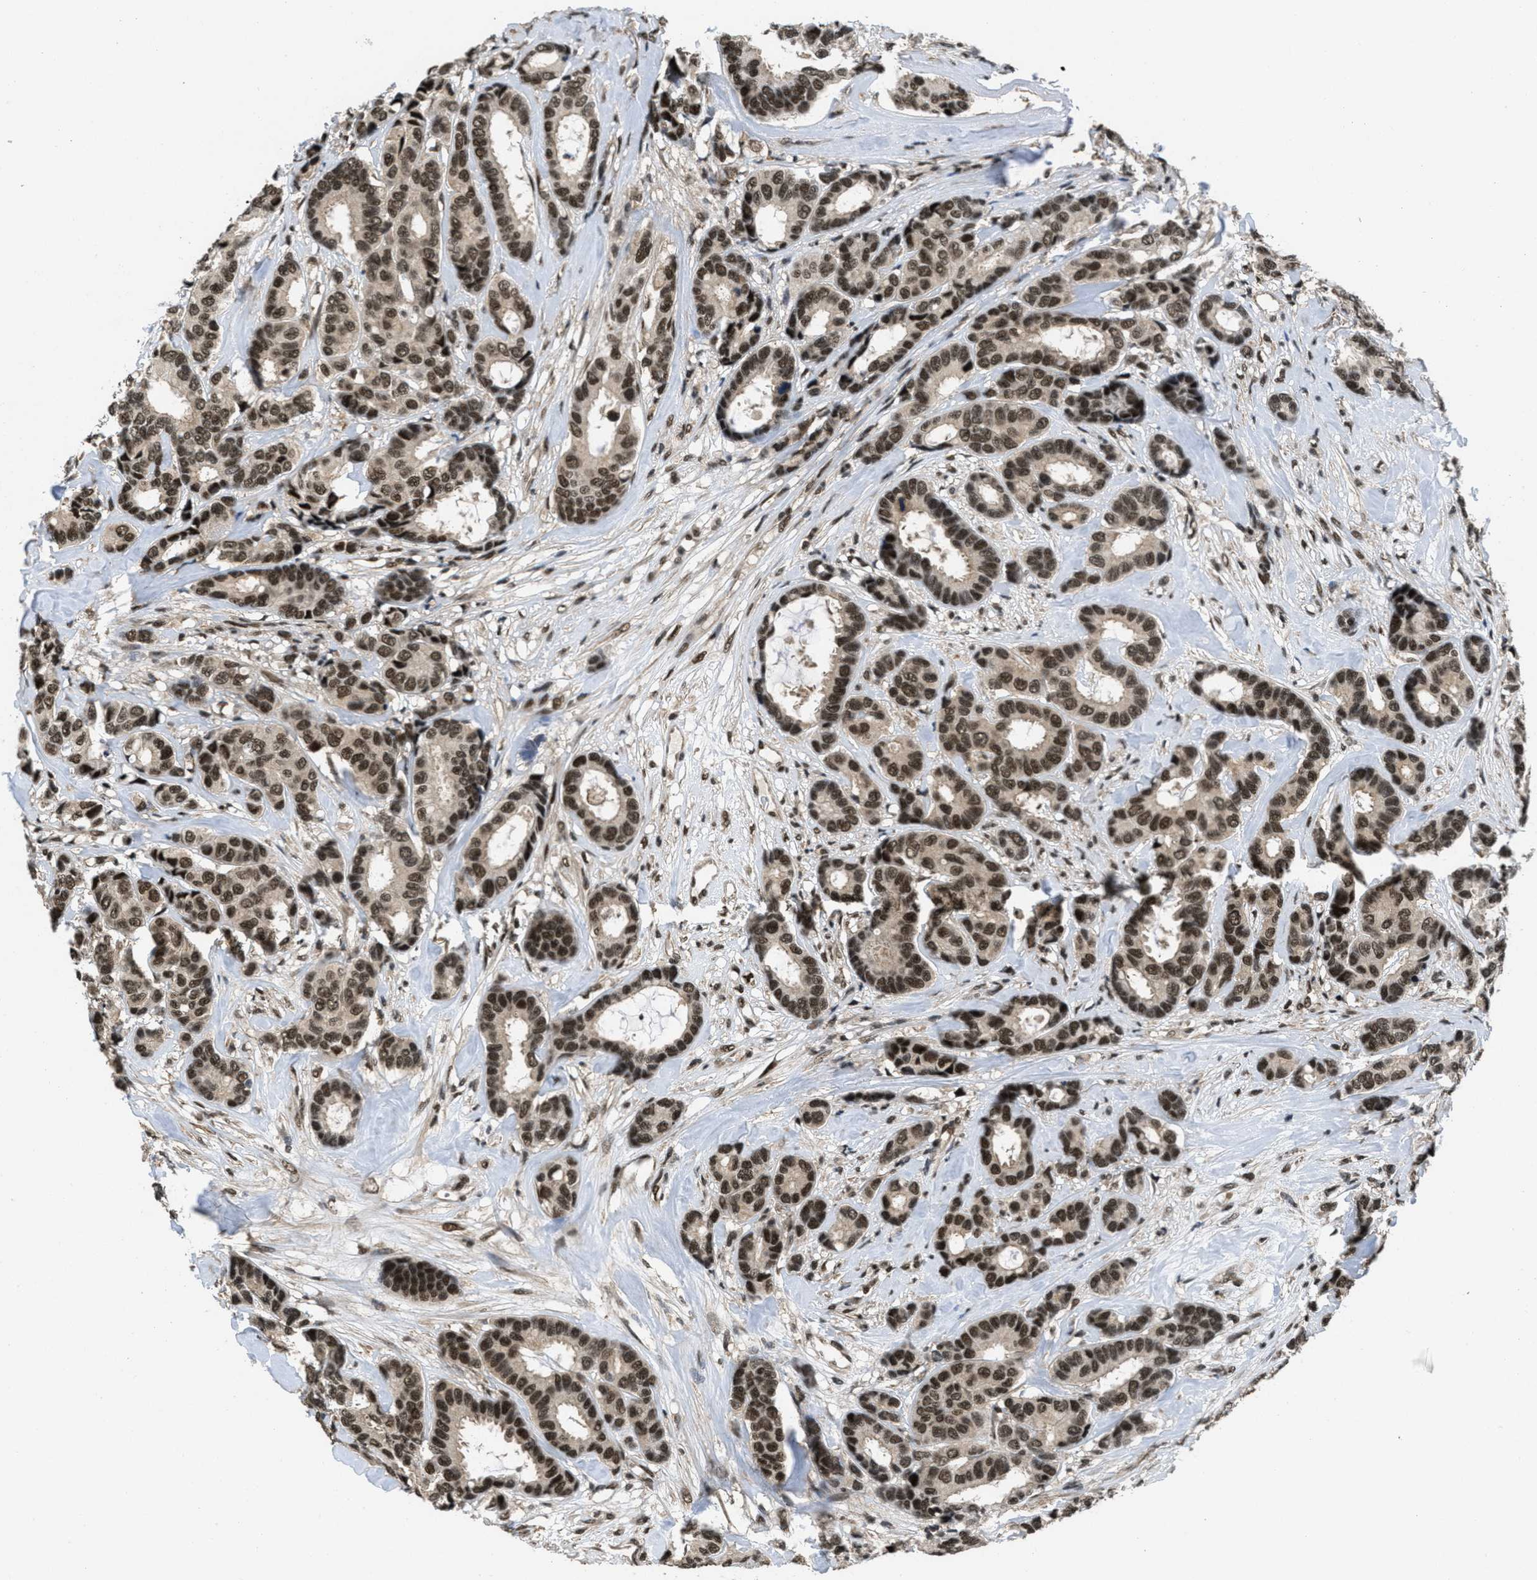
{"staining": {"intensity": "strong", "quantity": ">75%", "location": "cytoplasmic/membranous,nuclear"}, "tissue": "breast cancer", "cell_type": "Tumor cells", "image_type": "cancer", "snomed": [{"axis": "morphology", "description": "Duct carcinoma"}, {"axis": "topography", "description": "Breast"}], "caption": "A histopathology image of human breast invasive ductal carcinoma stained for a protein reveals strong cytoplasmic/membranous and nuclear brown staining in tumor cells.", "gene": "CUL4B", "patient": {"sex": "female", "age": 87}}